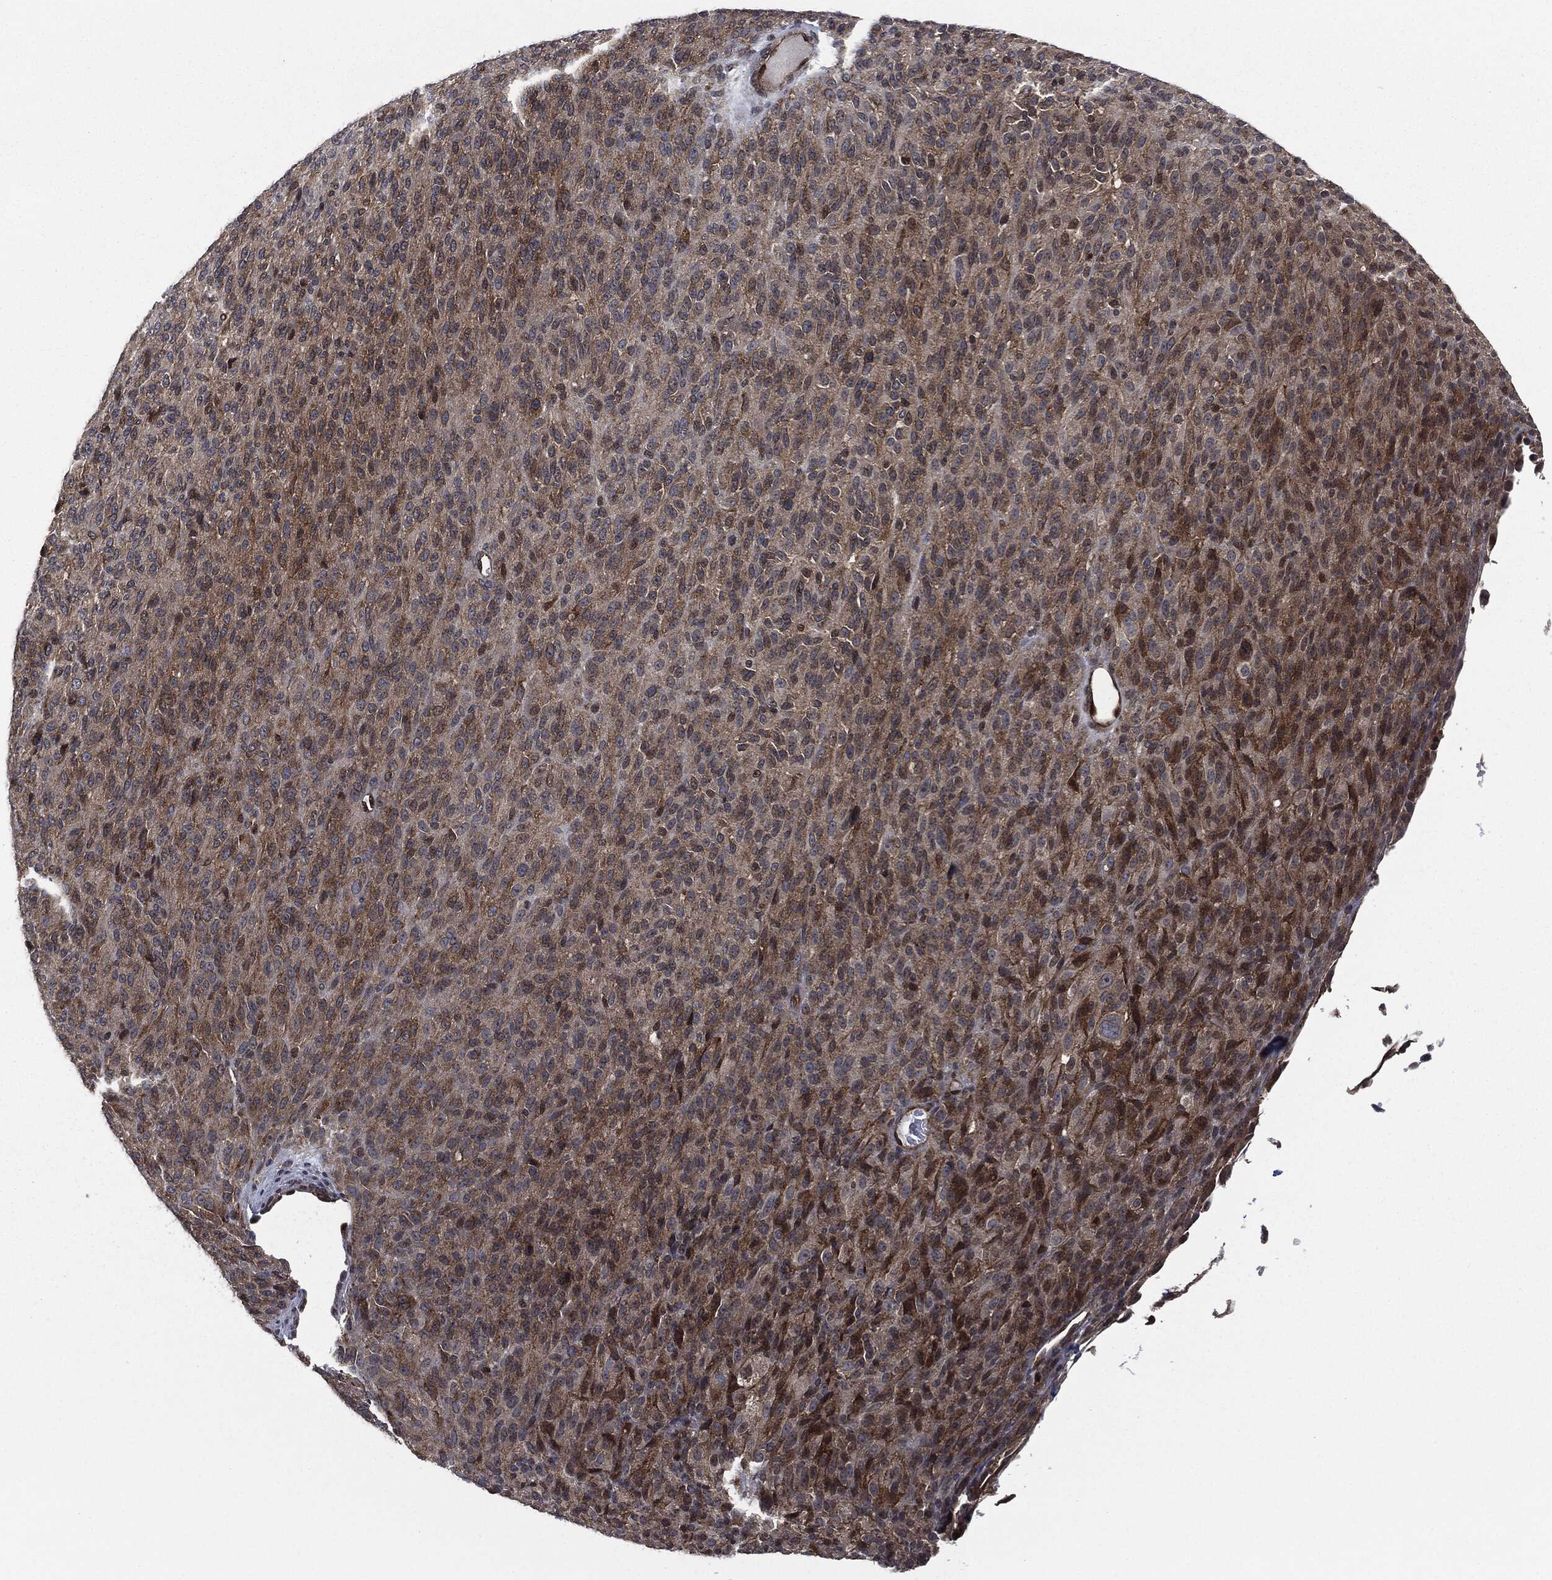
{"staining": {"intensity": "strong", "quantity": "25%-75%", "location": "cytoplasmic/membranous"}, "tissue": "melanoma", "cell_type": "Tumor cells", "image_type": "cancer", "snomed": [{"axis": "morphology", "description": "Malignant melanoma, Metastatic site"}, {"axis": "topography", "description": "Brain"}], "caption": "Melanoma was stained to show a protein in brown. There is high levels of strong cytoplasmic/membranous staining in approximately 25%-75% of tumor cells. Using DAB (brown) and hematoxylin (blue) stains, captured at high magnification using brightfield microscopy.", "gene": "HRAS", "patient": {"sex": "female", "age": 56}}